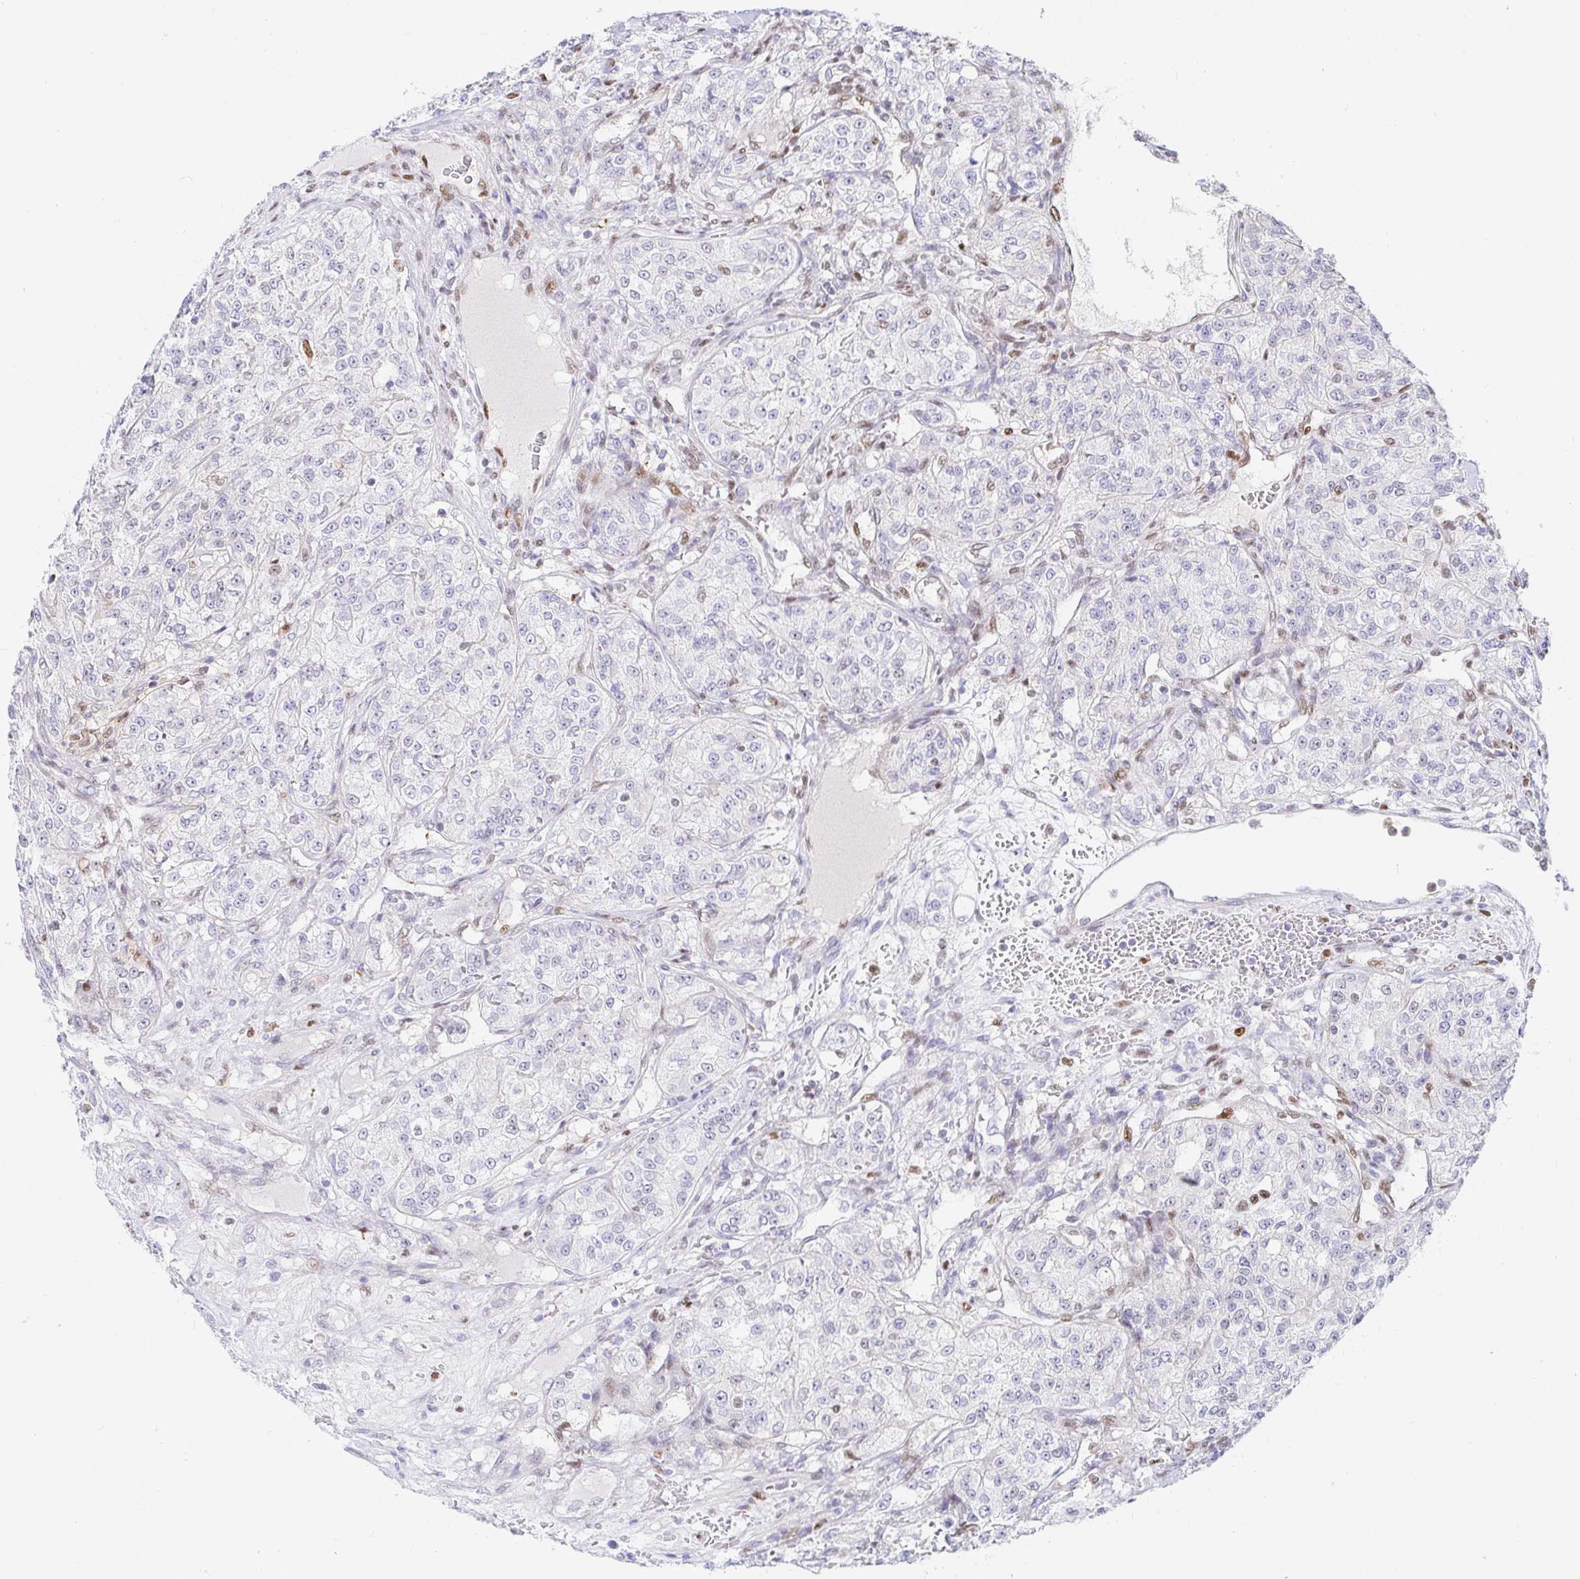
{"staining": {"intensity": "negative", "quantity": "none", "location": "none"}, "tissue": "renal cancer", "cell_type": "Tumor cells", "image_type": "cancer", "snomed": [{"axis": "morphology", "description": "Adenocarcinoma, NOS"}, {"axis": "topography", "description": "Kidney"}], "caption": "This is a histopathology image of IHC staining of renal adenocarcinoma, which shows no expression in tumor cells.", "gene": "HINFP", "patient": {"sex": "female", "age": 63}}